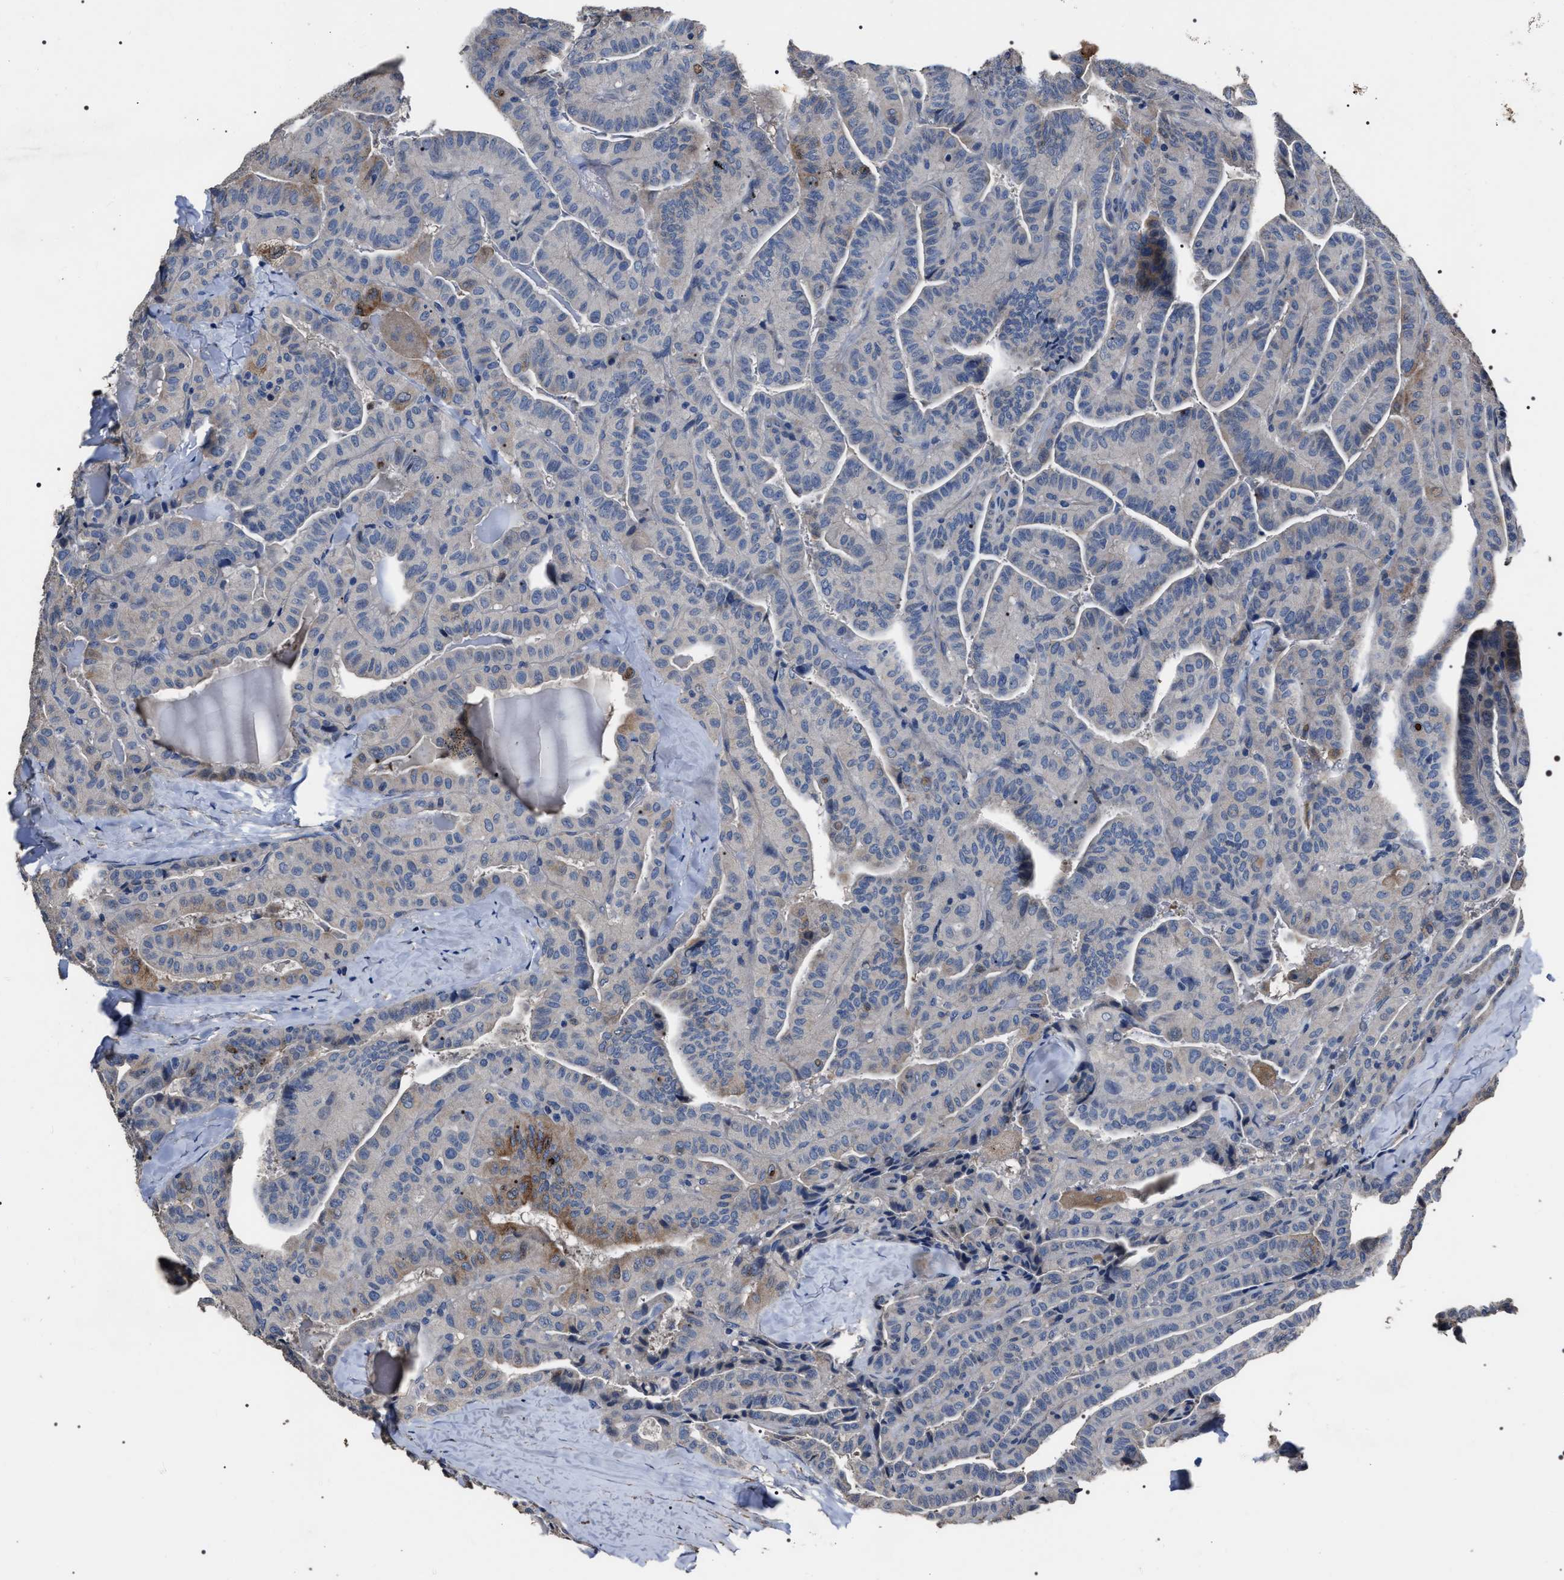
{"staining": {"intensity": "moderate", "quantity": "<25%", "location": "cytoplasmic/membranous"}, "tissue": "thyroid cancer", "cell_type": "Tumor cells", "image_type": "cancer", "snomed": [{"axis": "morphology", "description": "Papillary adenocarcinoma, NOS"}, {"axis": "topography", "description": "Thyroid gland"}], "caption": "Brown immunohistochemical staining in papillary adenocarcinoma (thyroid) reveals moderate cytoplasmic/membranous expression in about <25% of tumor cells.", "gene": "TRIM54", "patient": {"sex": "male", "age": 77}}